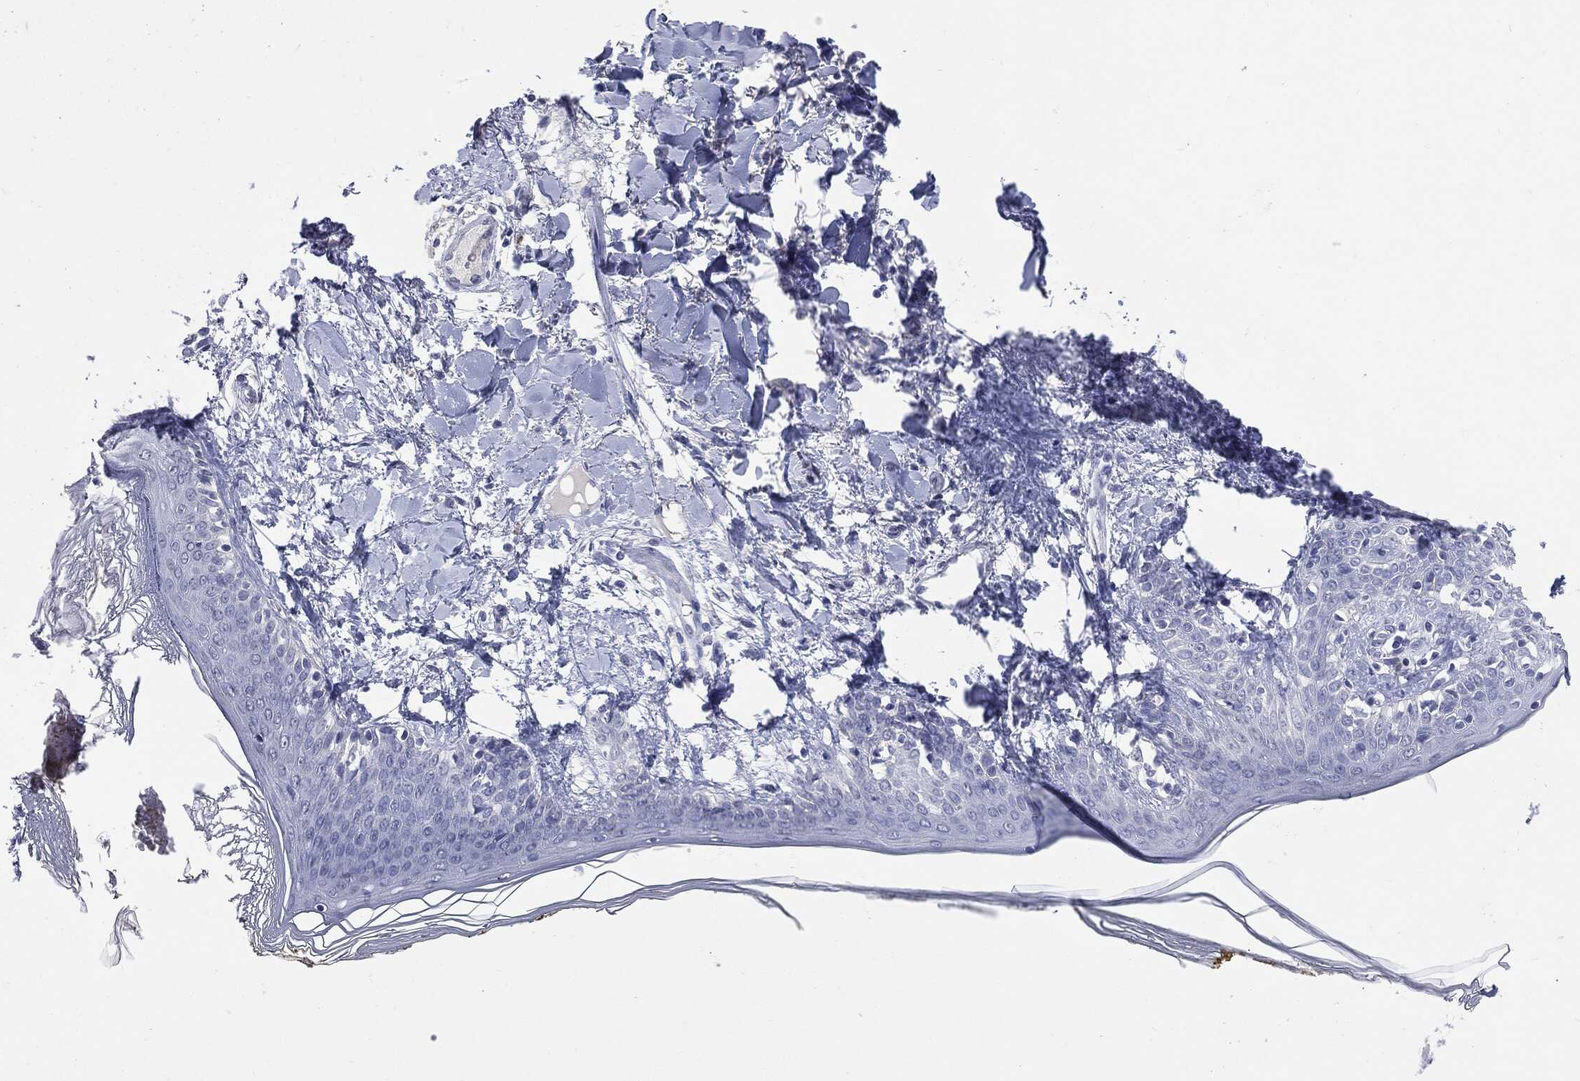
{"staining": {"intensity": "negative", "quantity": "none", "location": "none"}, "tissue": "skin", "cell_type": "Fibroblasts", "image_type": "normal", "snomed": [{"axis": "morphology", "description": "Normal tissue, NOS"}, {"axis": "morphology", "description": "Malignant melanoma, NOS"}, {"axis": "topography", "description": "Skin"}], "caption": "Immunohistochemistry (IHC) image of benign skin stained for a protein (brown), which displays no positivity in fibroblasts.", "gene": "TSHB", "patient": {"sex": "female", "age": 34}}